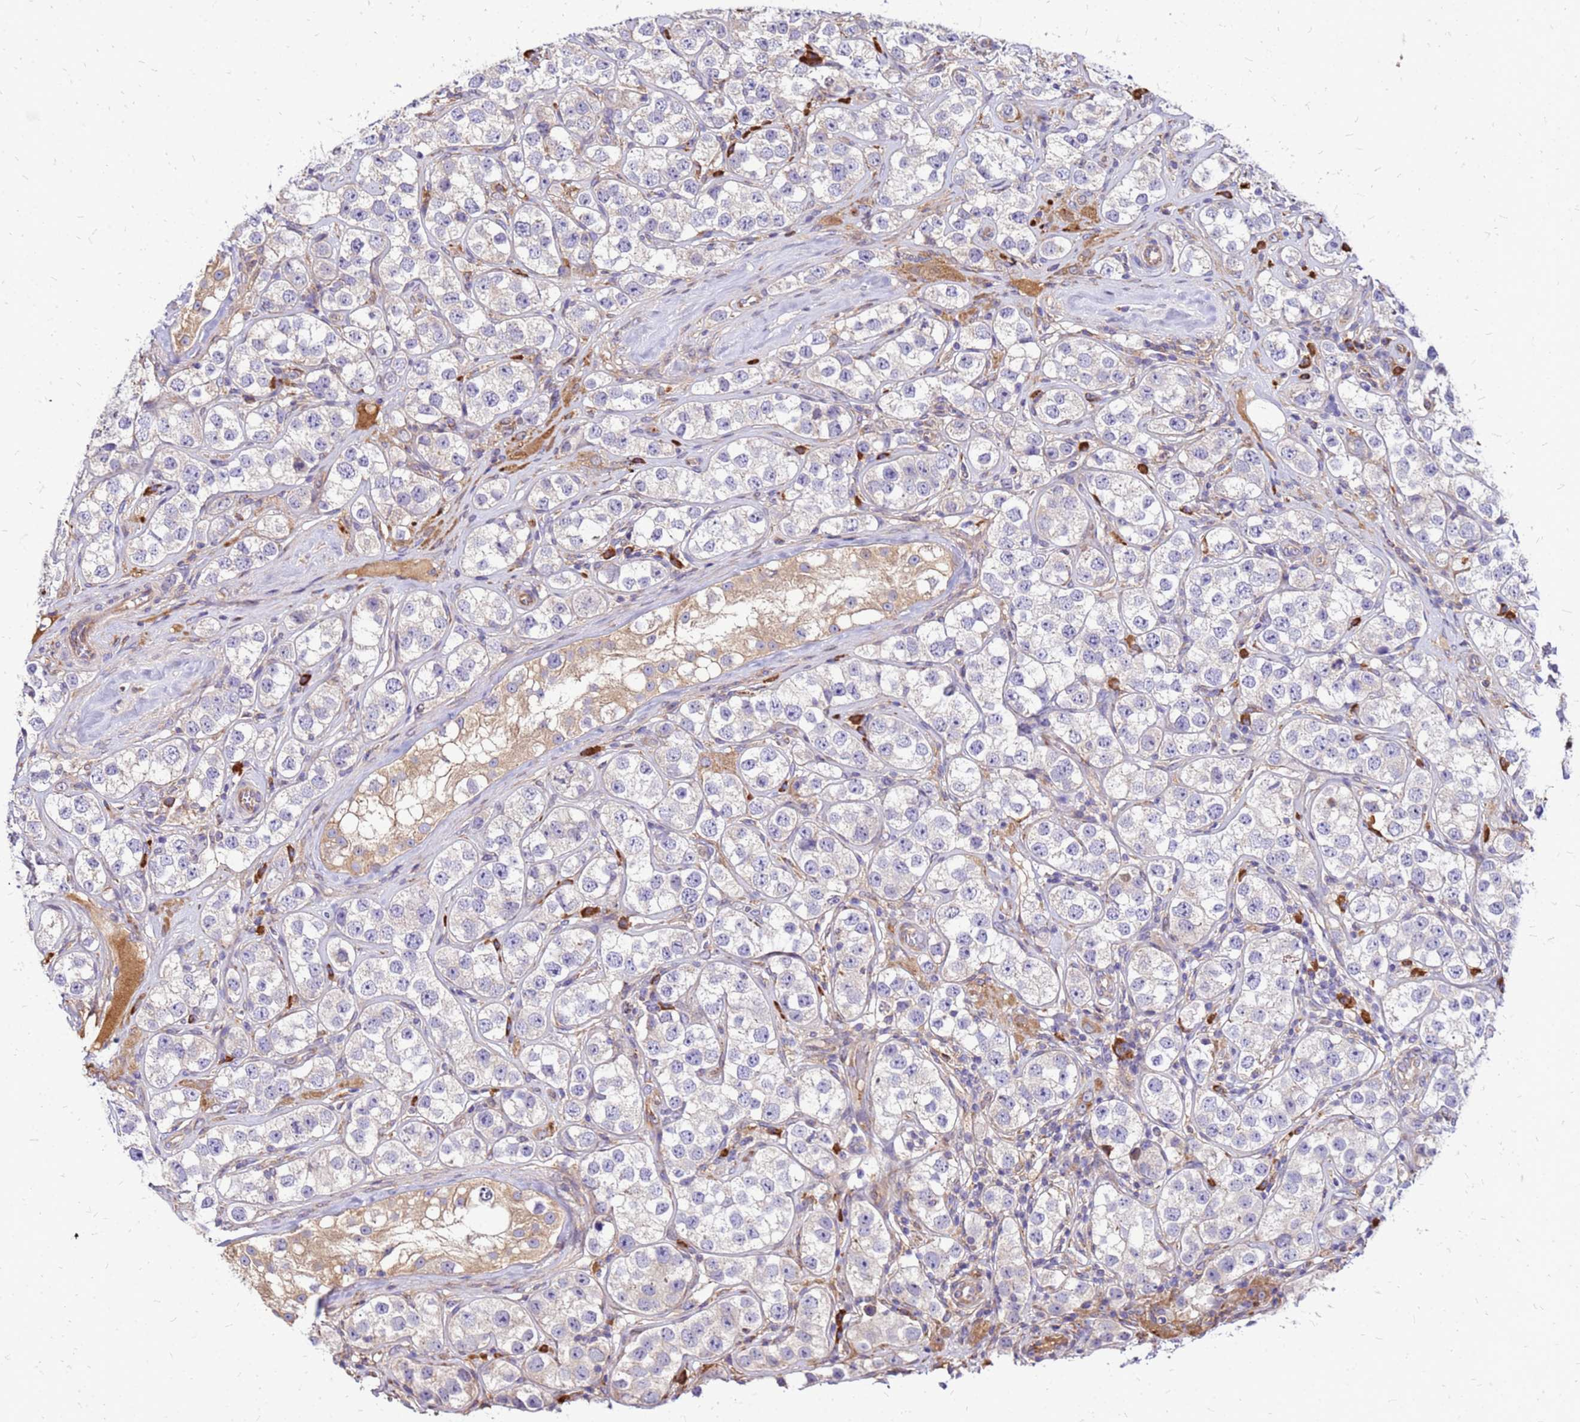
{"staining": {"intensity": "negative", "quantity": "none", "location": "none"}, "tissue": "testis cancer", "cell_type": "Tumor cells", "image_type": "cancer", "snomed": [{"axis": "morphology", "description": "Seminoma, NOS"}, {"axis": "topography", "description": "Testis"}], "caption": "Image shows no significant protein expression in tumor cells of testis cancer. (DAB immunohistochemistry with hematoxylin counter stain).", "gene": "VMO1", "patient": {"sex": "male", "age": 28}}